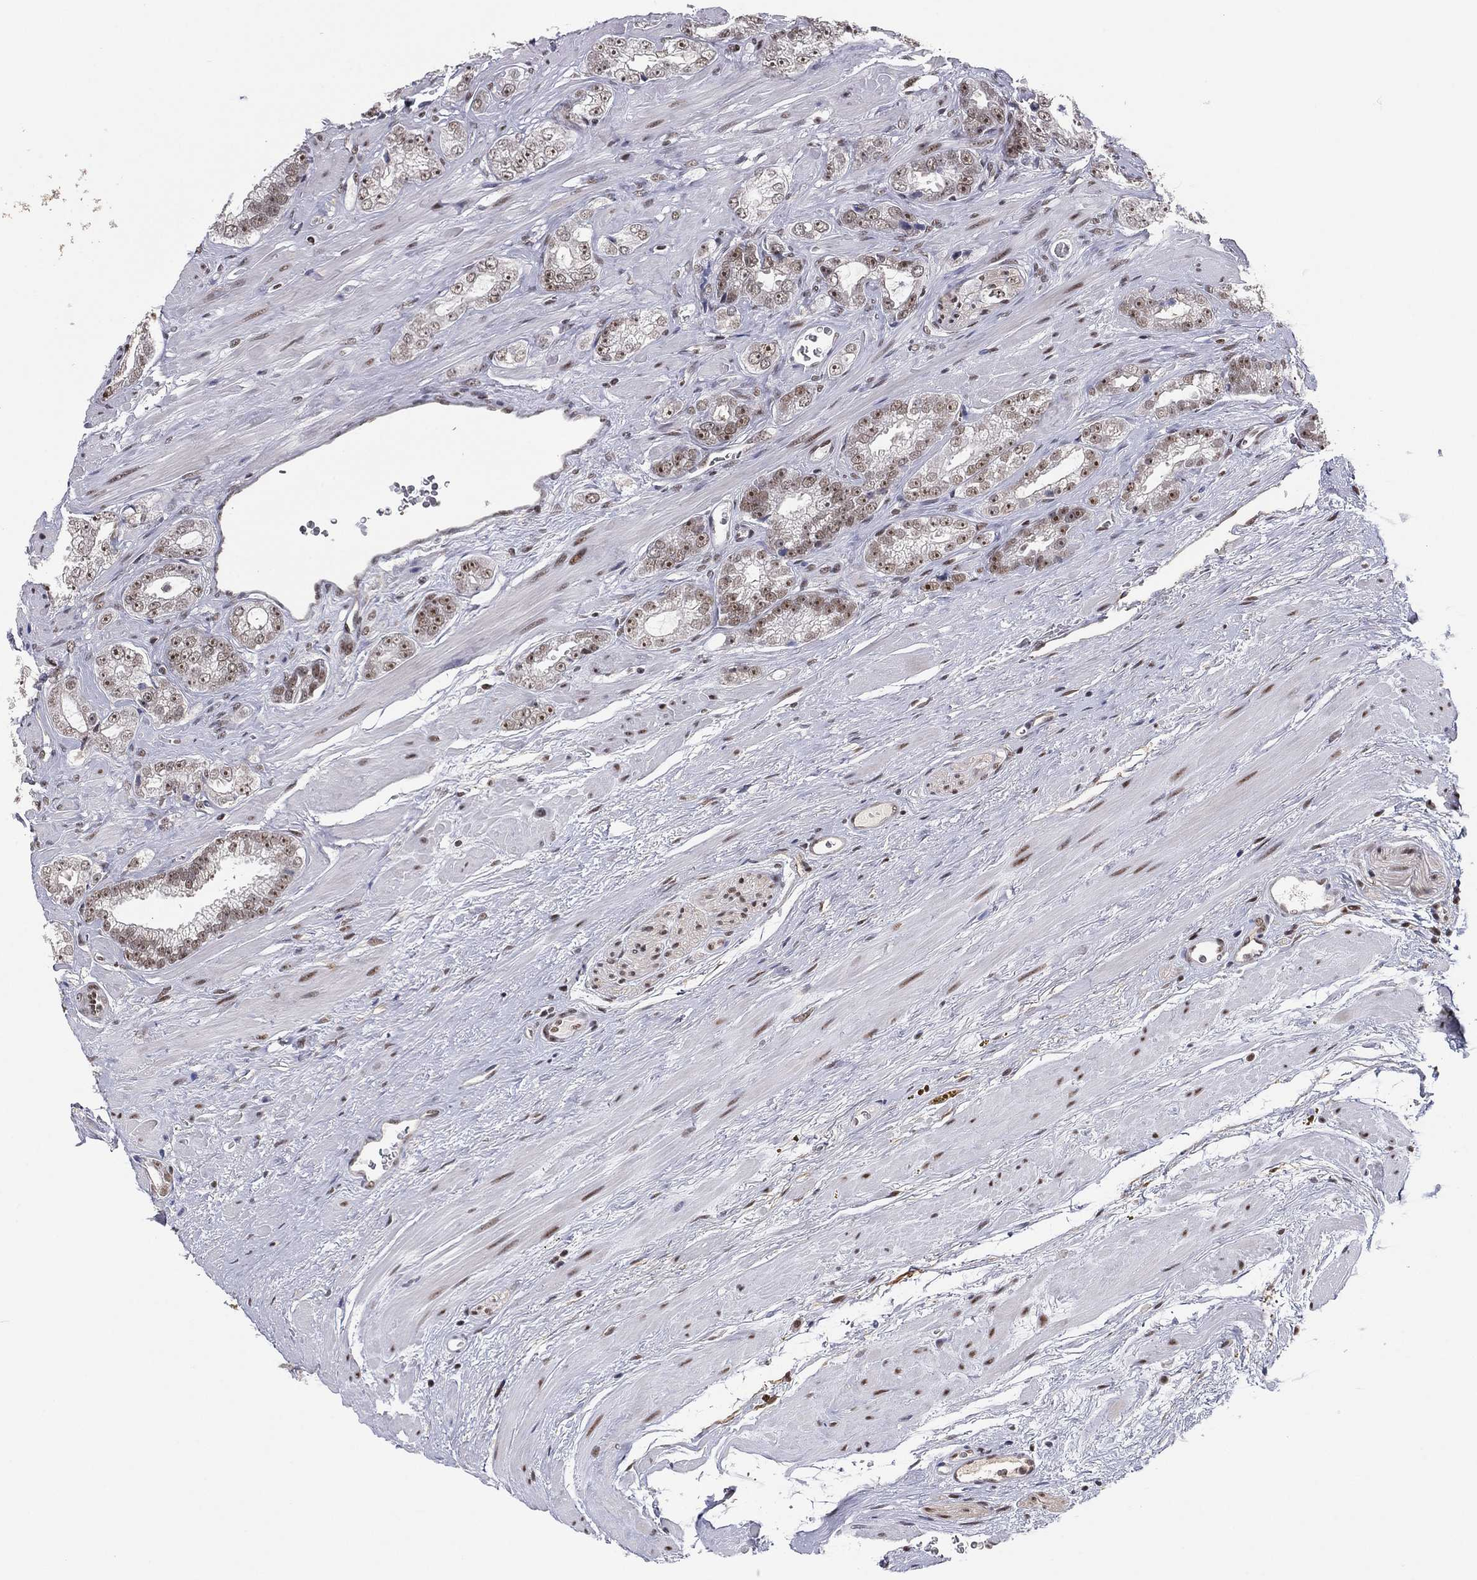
{"staining": {"intensity": "strong", "quantity": ">75%", "location": "nuclear"}, "tissue": "prostate cancer", "cell_type": "Tumor cells", "image_type": "cancer", "snomed": [{"axis": "morphology", "description": "Adenocarcinoma, NOS"}, {"axis": "topography", "description": "Prostate"}], "caption": "Prostate cancer (adenocarcinoma) stained for a protein exhibits strong nuclear positivity in tumor cells. (Brightfield microscopy of DAB IHC at high magnification).", "gene": "GPALPP1", "patient": {"sex": "male", "age": 67}}